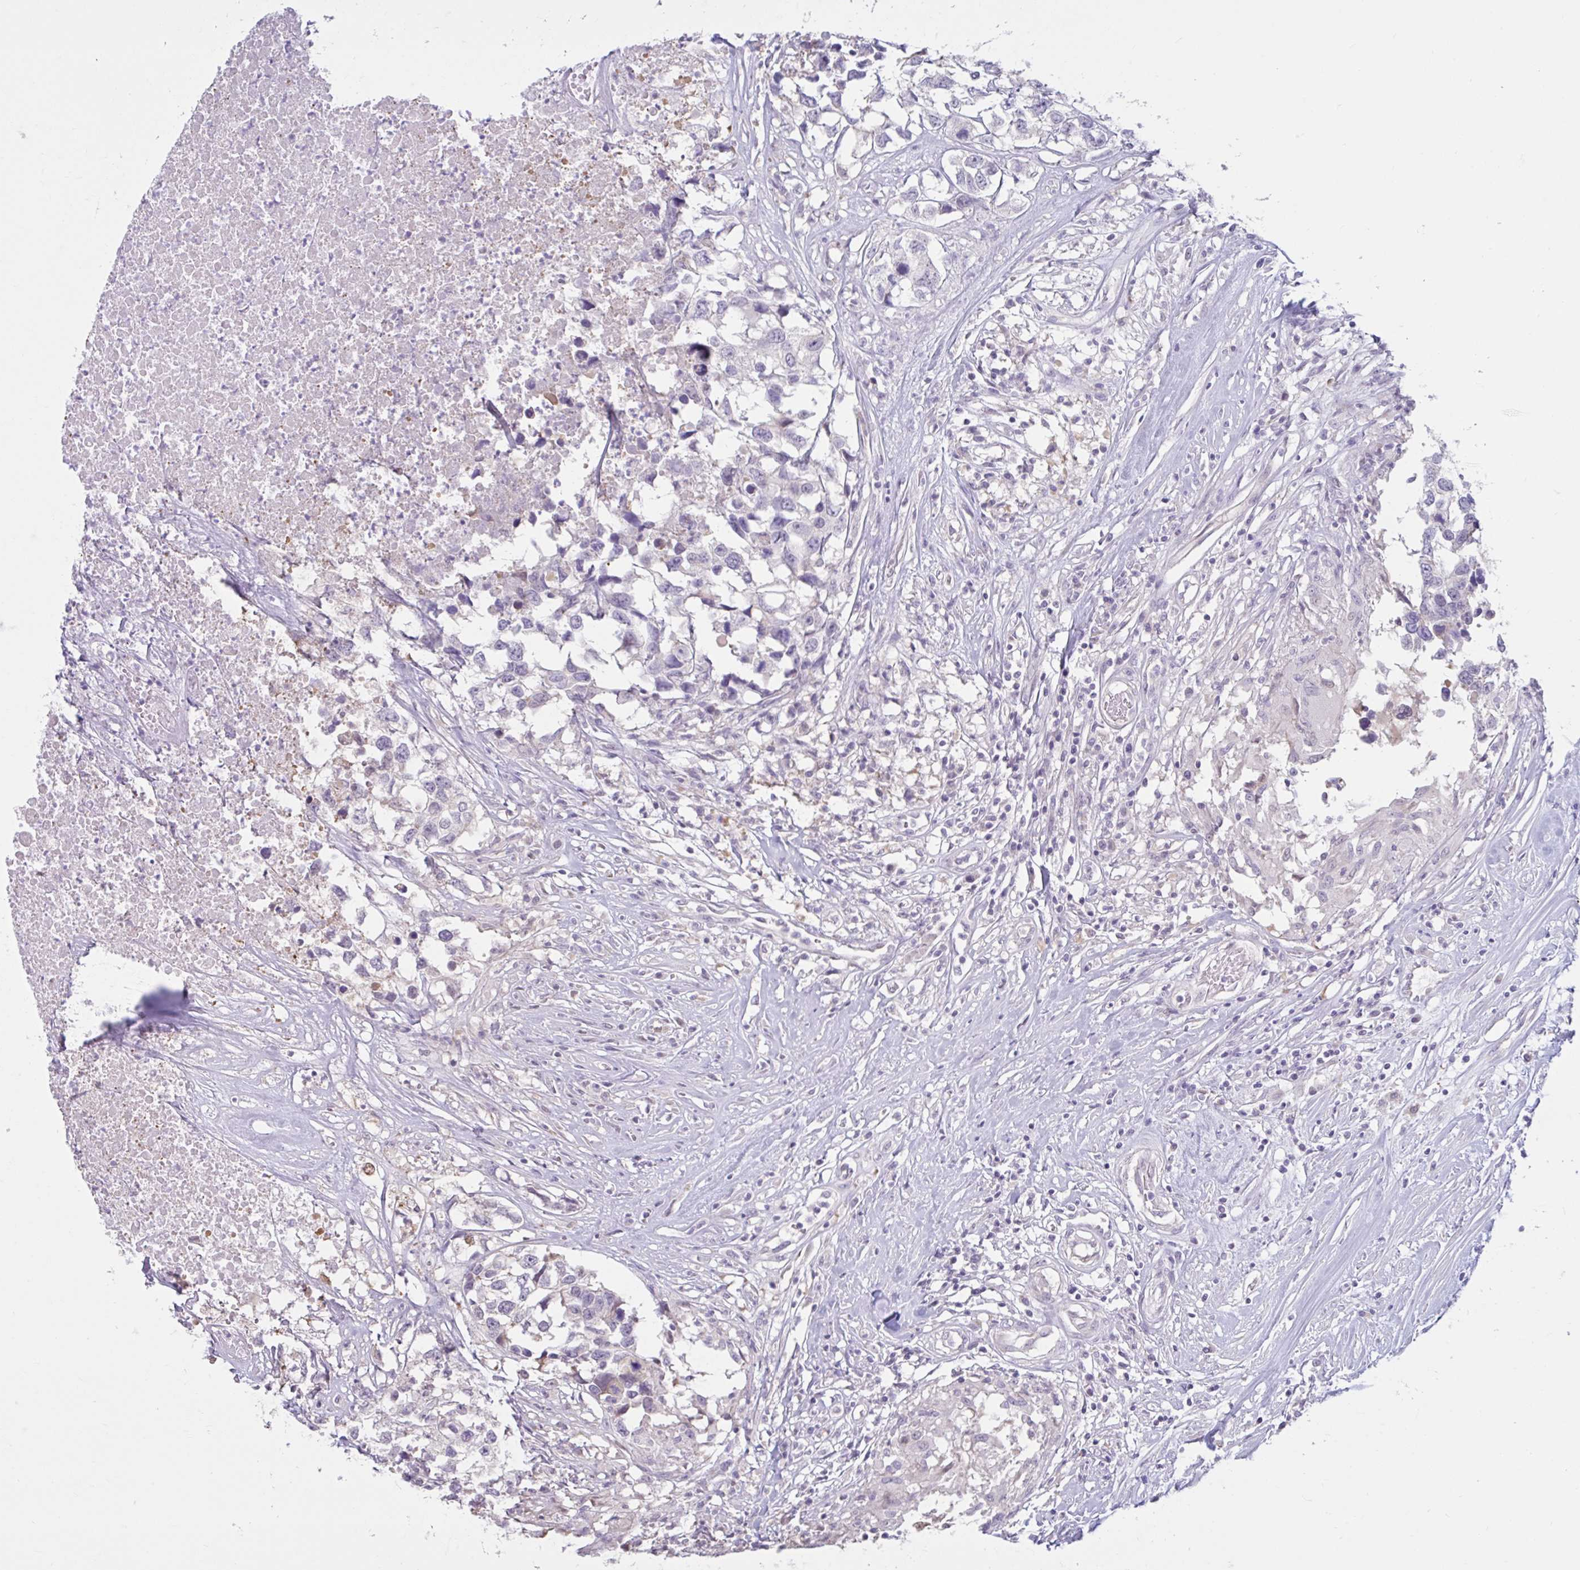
{"staining": {"intensity": "negative", "quantity": "none", "location": "none"}, "tissue": "testis cancer", "cell_type": "Tumor cells", "image_type": "cancer", "snomed": [{"axis": "morphology", "description": "Carcinoma, Embryonal, NOS"}, {"axis": "topography", "description": "Testis"}], "caption": "Human testis cancer (embryonal carcinoma) stained for a protein using IHC reveals no staining in tumor cells.", "gene": "CDH19", "patient": {"sex": "male", "age": 83}}